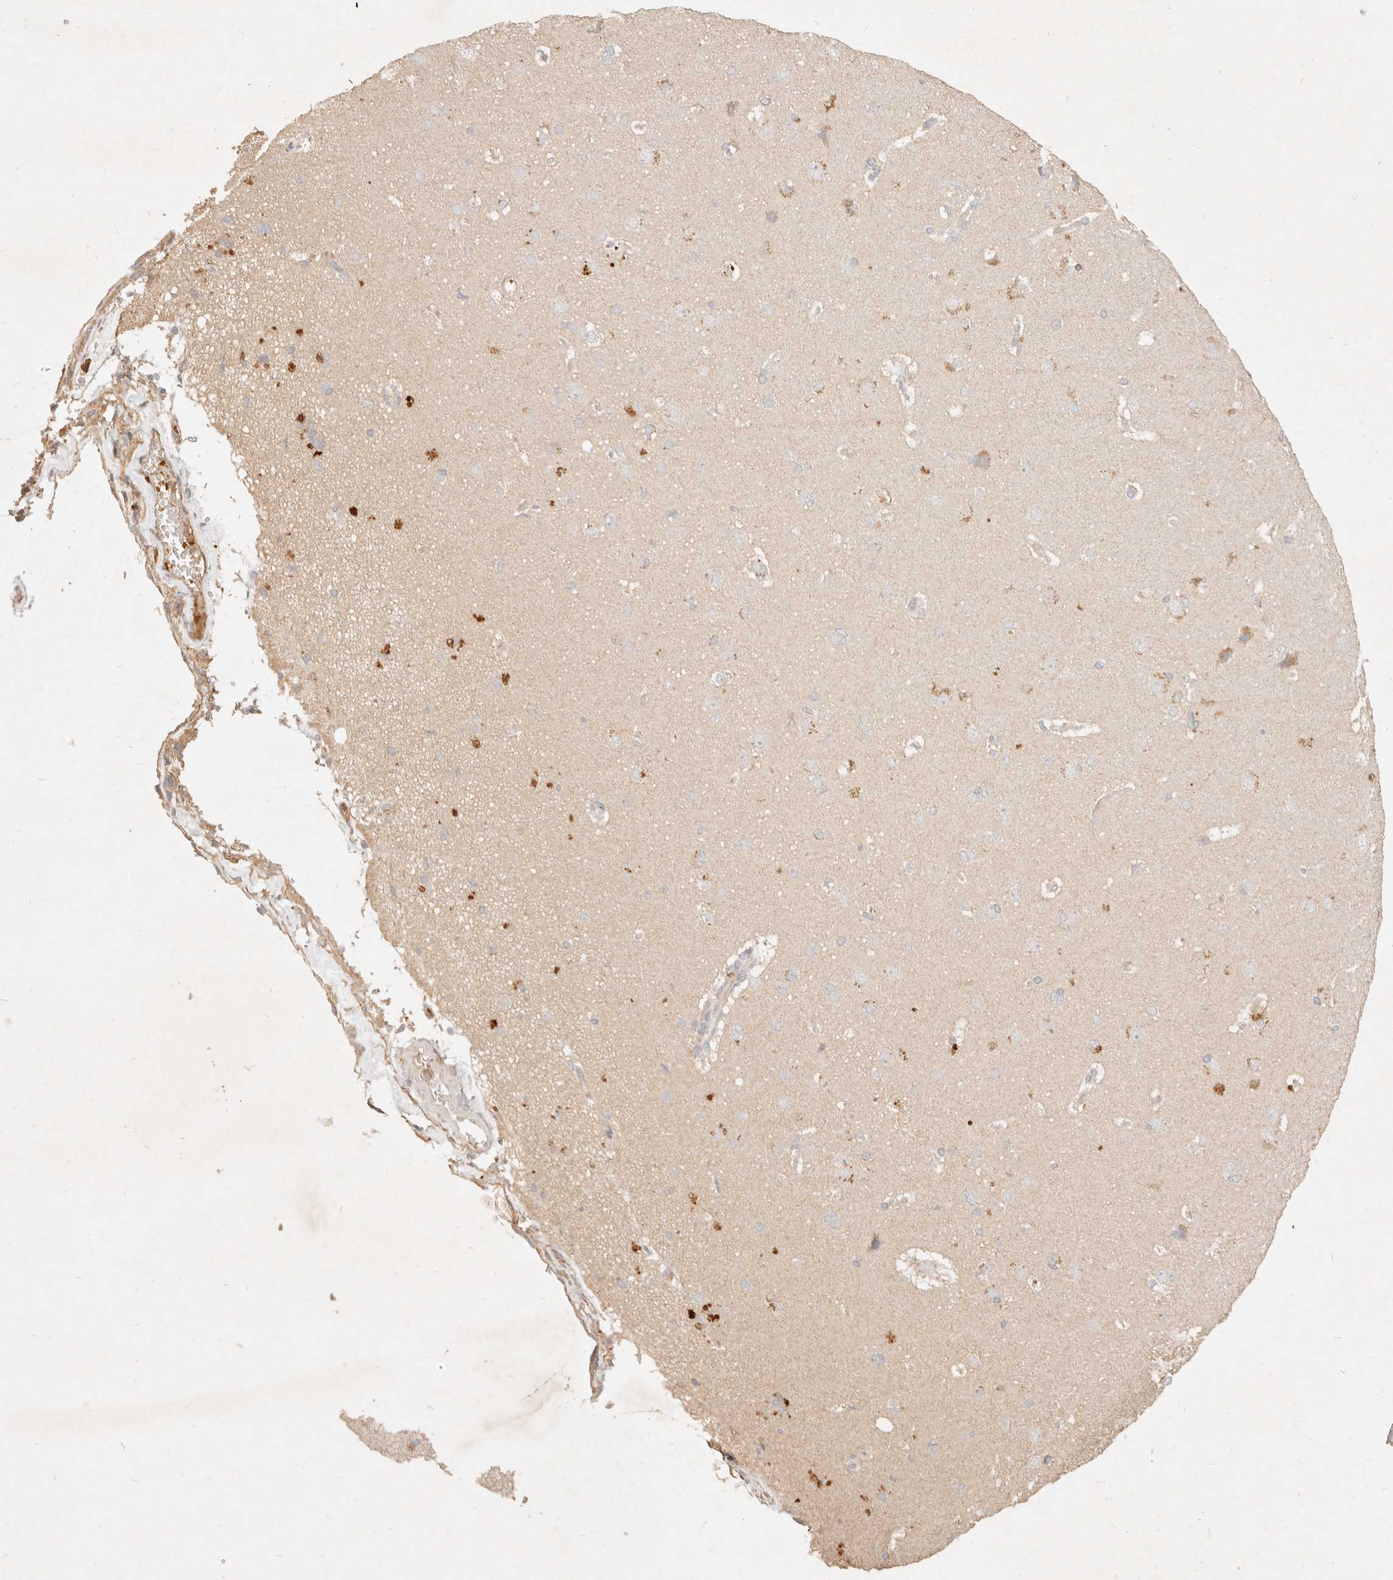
{"staining": {"intensity": "weak", "quantity": ">75%", "location": "cytoplasmic/membranous"}, "tissue": "cerebral cortex", "cell_type": "Endothelial cells", "image_type": "normal", "snomed": [{"axis": "morphology", "description": "Normal tissue, NOS"}, {"axis": "topography", "description": "Cerebral cortex"}], "caption": "Protein analysis of unremarkable cerebral cortex reveals weak cytoplasmic/membranous positivity in approximately >75% of endothelial cells. (Brightfield microscopy of DAB IHC at high magnification).", "gene": "FREM2", "patient": {"sex": "male", "age": 62}}